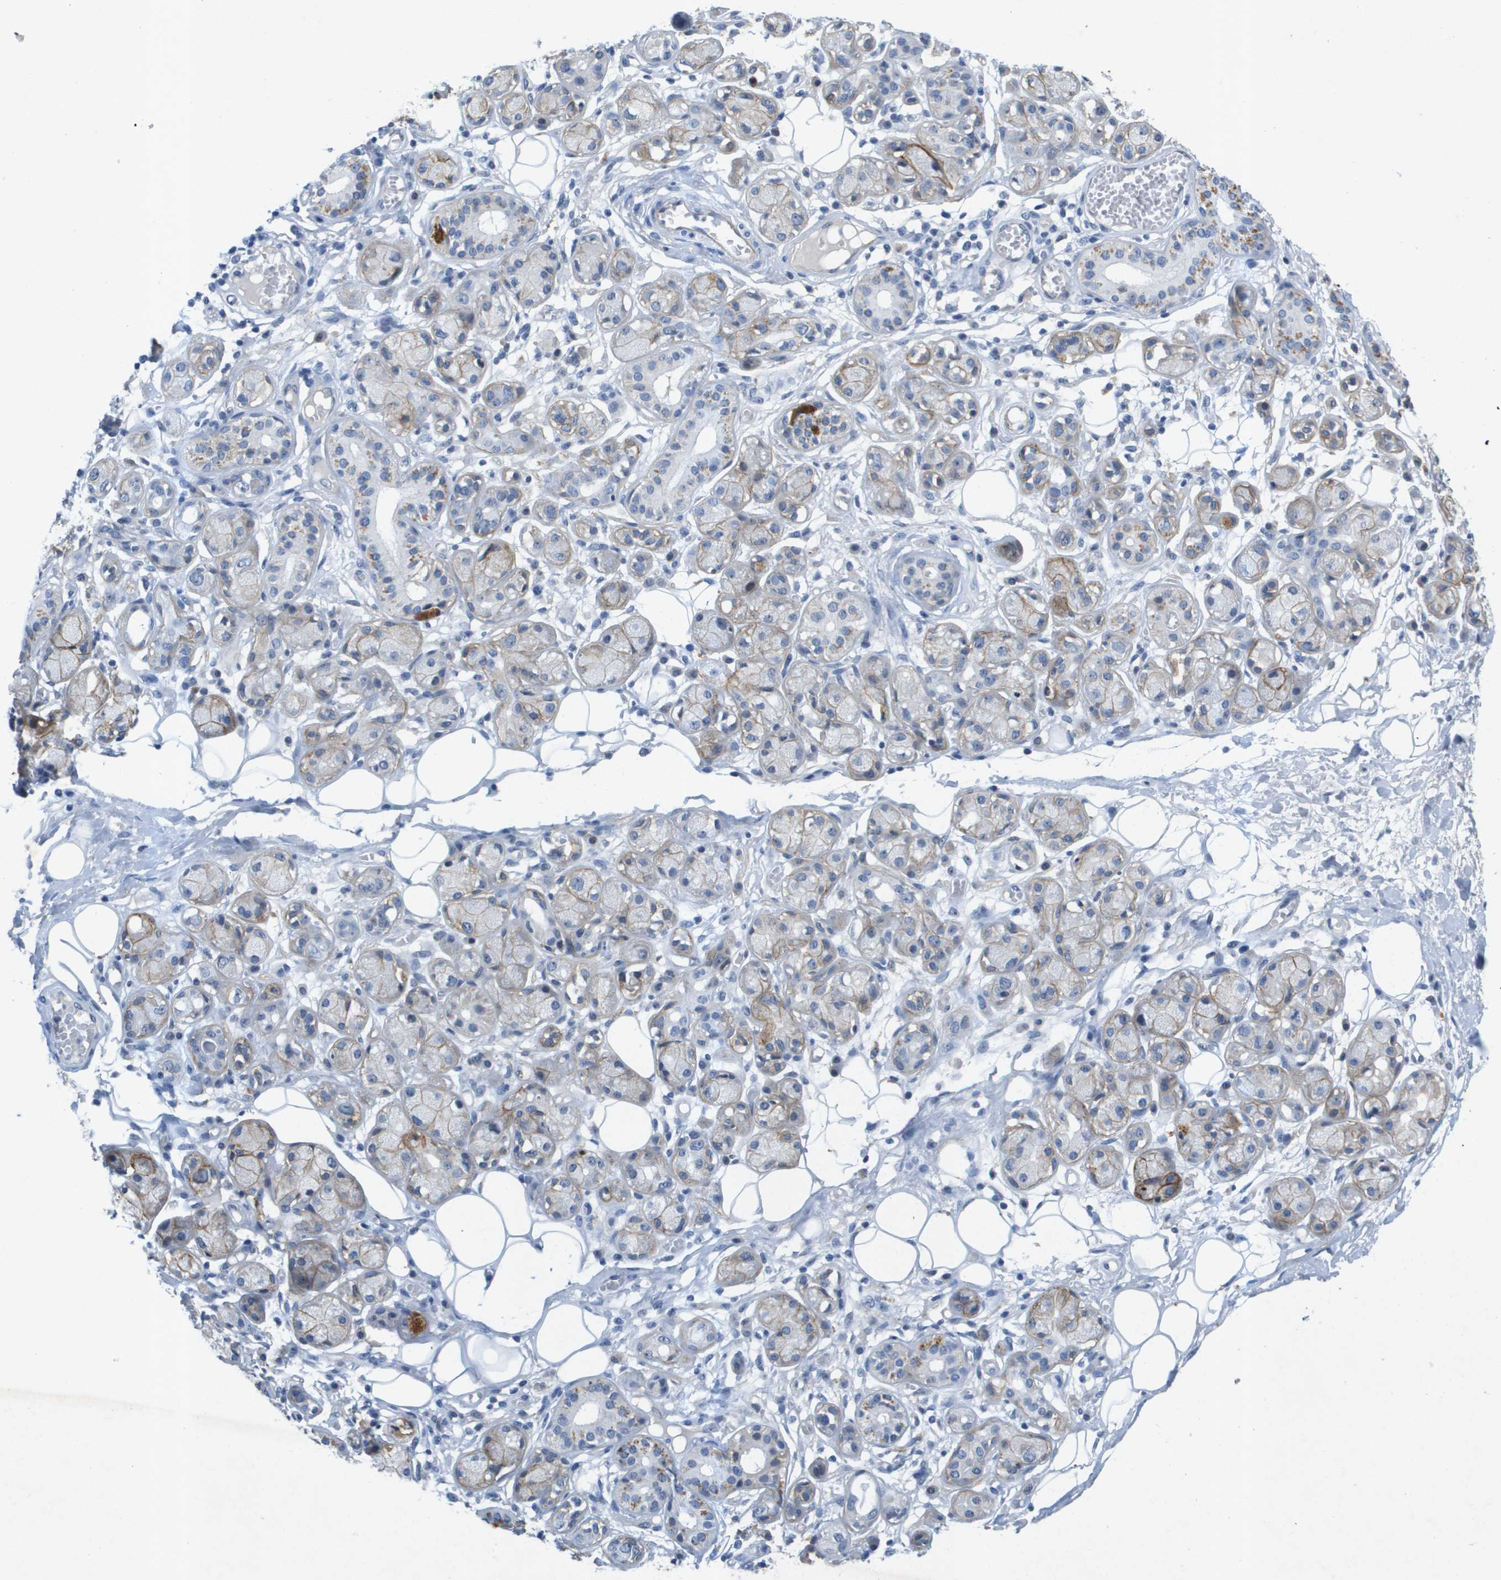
{"staining": {"intensity": "negative", "quantity": "none", "location": "none"}, "tissue": "adipose tissue", "cell_type": "Adipocytes", "image_type": "normal", "snomed": [{"axis": "morphology", "description": "Normal tissue, NOS"}, {"axis": "morphology", "description": "Inflammation, NOS"}, {"axis": "topography", "description": "Salivary gland"}, {"axis": "topography", "description": "Peripheral nerve tissue"}], "caption": "Adipocytes show no significant positivity in normal adipose tissue.", "gene": "ITGA6", "patient": {"sex": "female", "age": 75}}